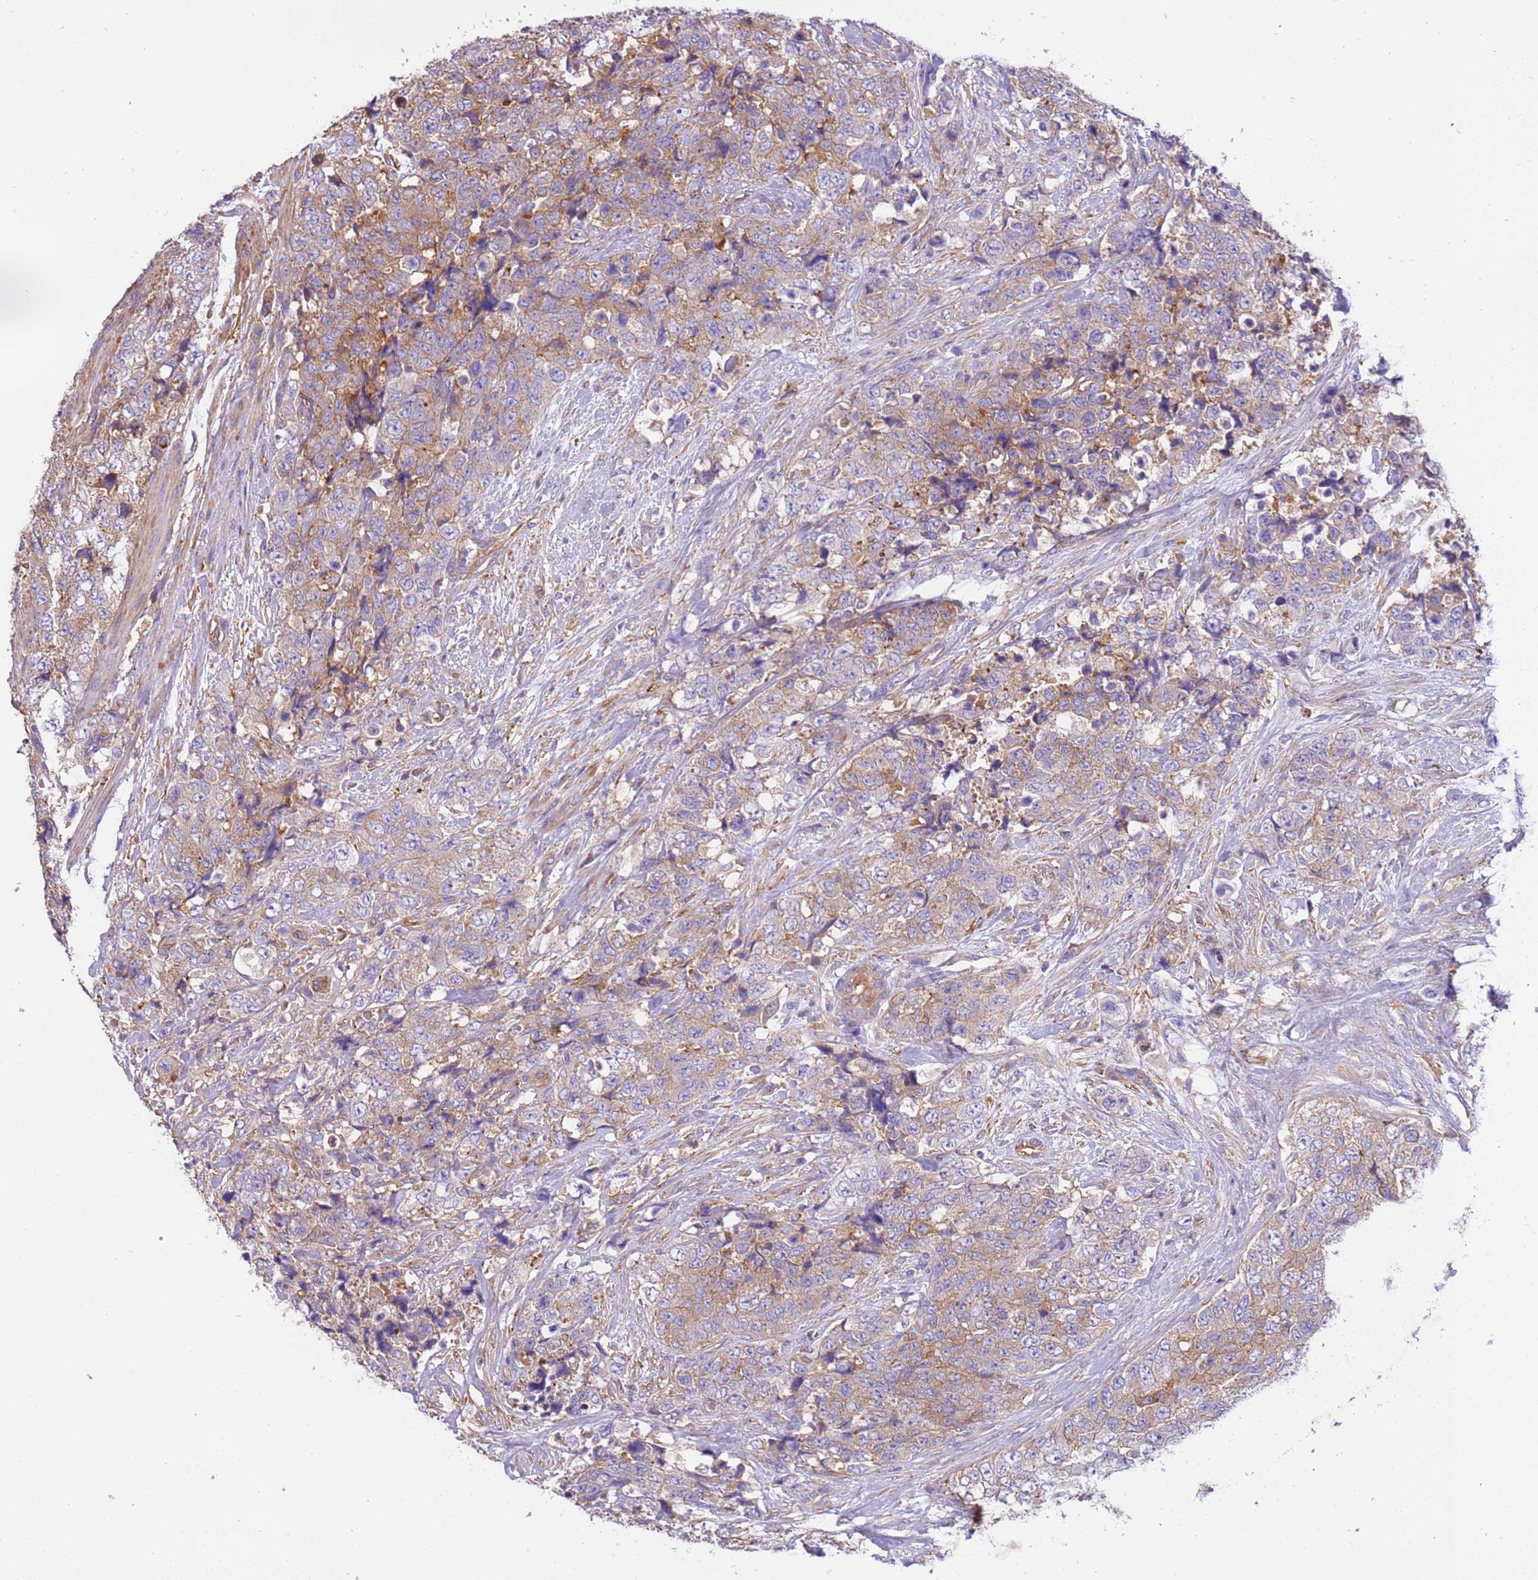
{"staining": {"intensity": "moderate", "quantity": ">75%", "location": "cytoplasmic/membranous"}, "tissue": "urothelial cancer", "cell_type": "Tumor cells", "image_type": "cancer", "snomed": [{"axis": "morphology", "description": "Urothelial carcinoma, High grade"}, {"axis": "topography", "description": "Urinary bladder"}], "caption": "There is medium levels of moderate cytoplasmic/membranous expression in tumor cells of urothelial carcinoma (high-grade), as demonstrated by immunohistochemical staining (brown color).", "gene": "NAALADL1", "patient": {"sex": "female", "age": 78}}